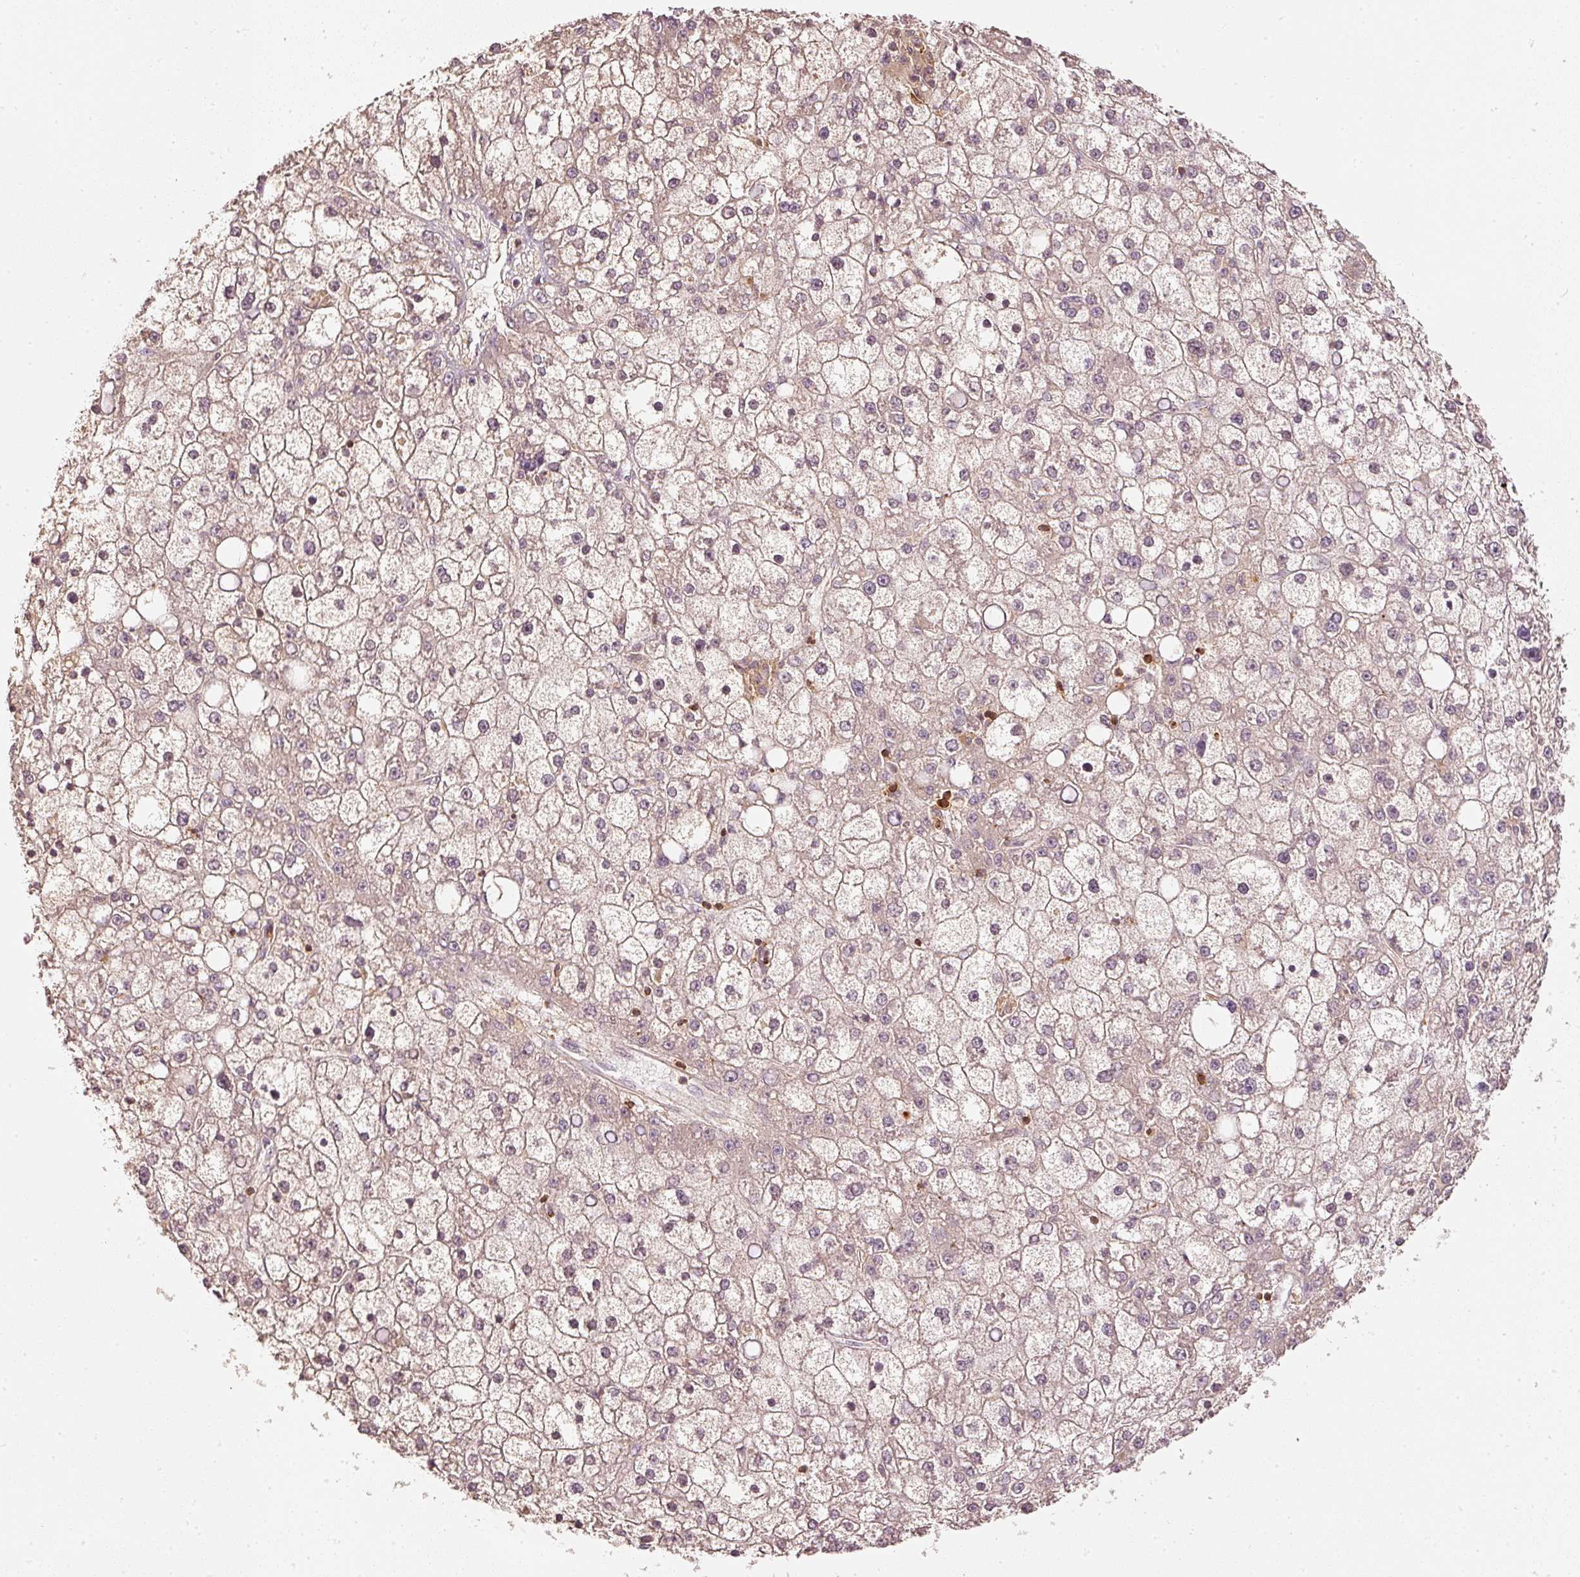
{"staining": {"intensity": "negative", "quantity": "none", "location": "none"}, "tissue": "liver cancer", "cell_type": "Tumor cells", "image_type": "cancer", "snomed": [{"axis": "morphology", "description": "Carcinoma, Hepatocellular, NOS"}, {"axis": "topography", "description": "Liver"}], "caption": "Tumor cells show no significant protein positivity in liver hepatocellular carcinoma.", "gene": "EVL", "patient": {"sex": "male", "age": 67}}